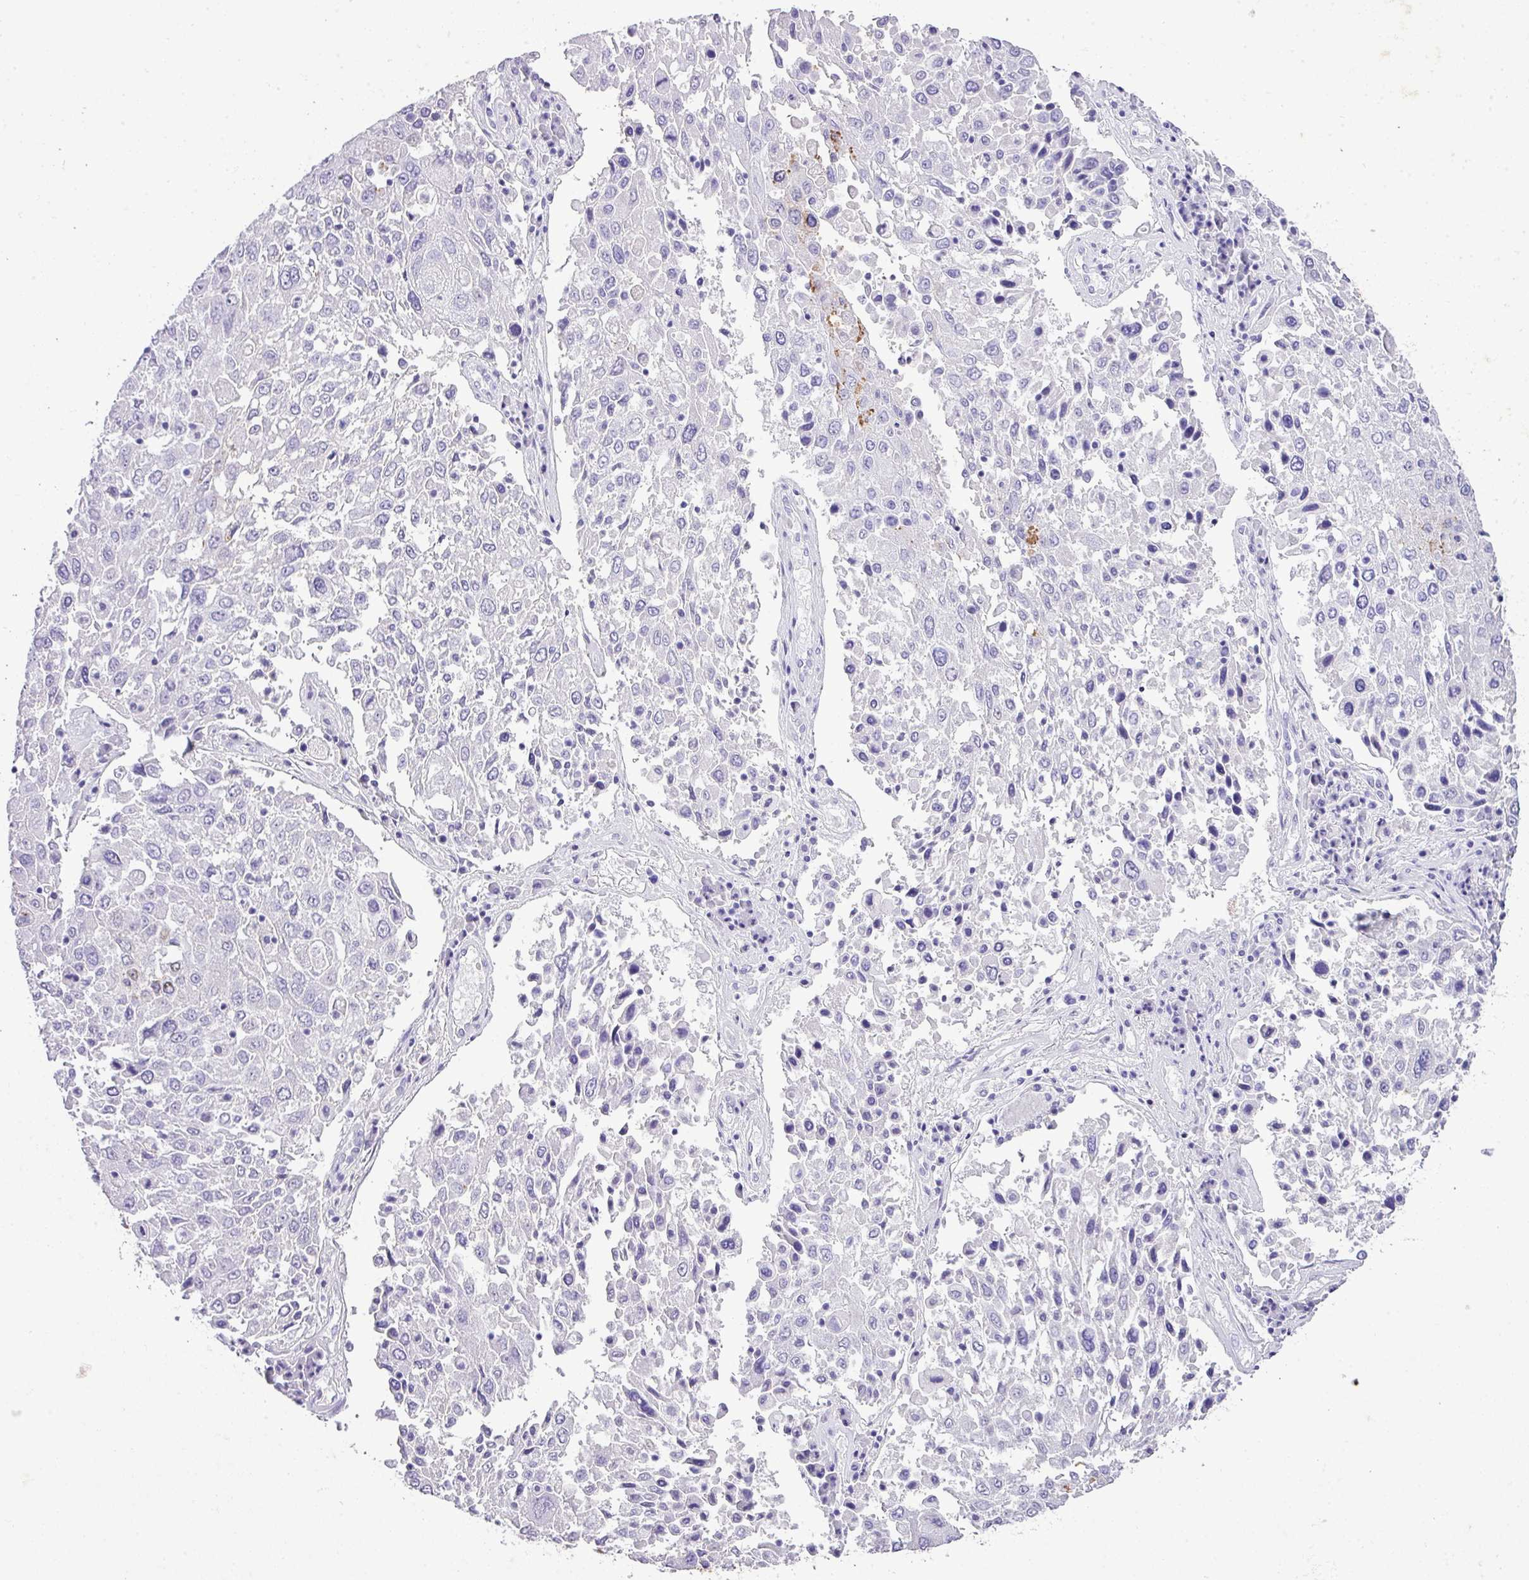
{"staining": {"intensity": "negative", "quantity": "none", "location": "none"}, "tissue": "lung cancer", "cell_type": "Tumor cells", "image_type": "cancer", "snomed": [{"axis": "morphology", "description": "Squamous cell carcinoma, NOS"}, {"axis": "topography", "description": "Lung"}], "caption": "Immunohistochemistry of squamous cell carcinoma (lung) demonstrates no positivity in tumor cells. Nuclei are stained in blue.", "gene": "KCNJ11", "patient": {"sex": "male", "age": 65}}